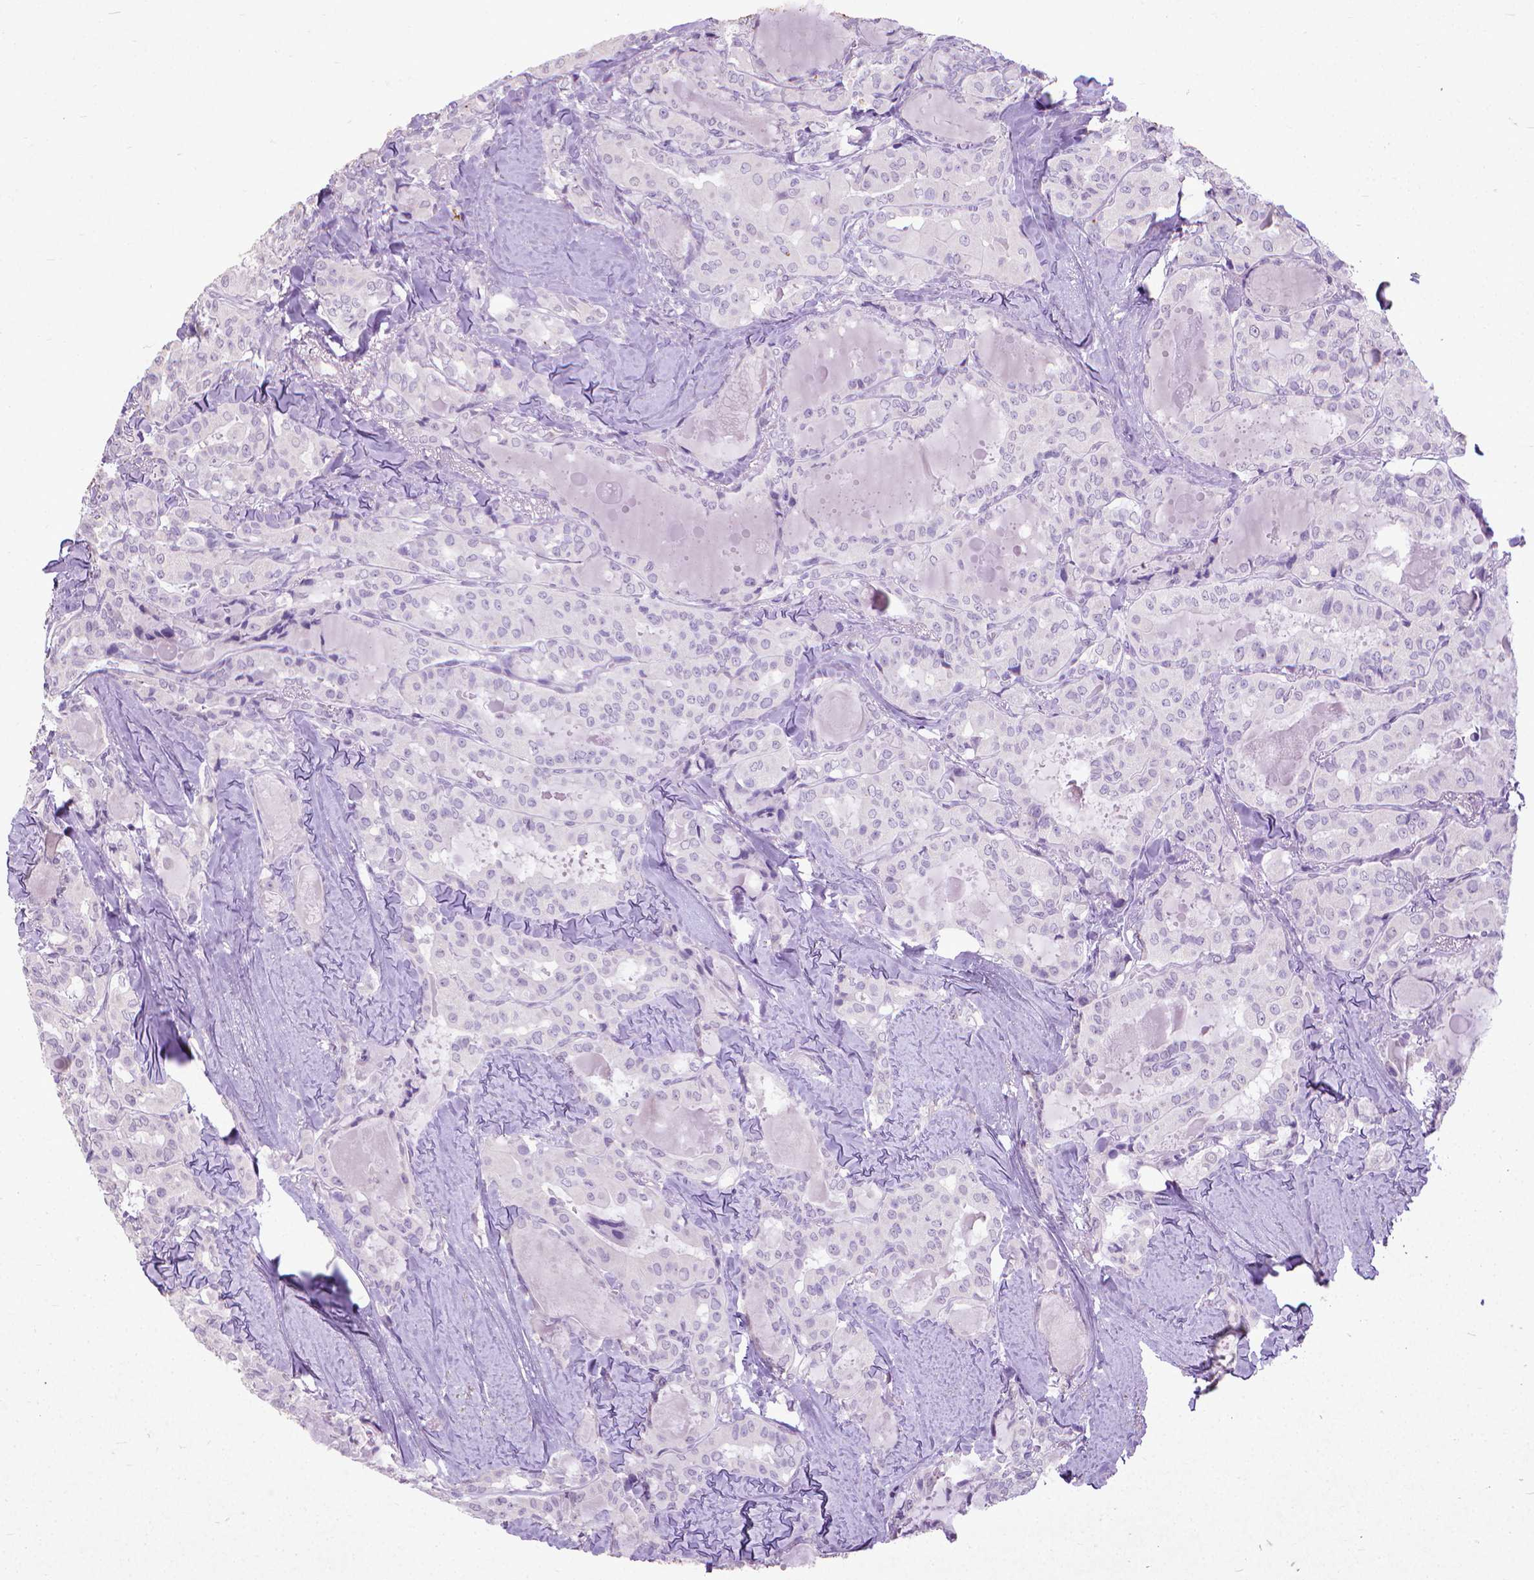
{"staining": {"intensity": "negative", "quantity": "none", "location": "none"}, "tissue": "thyroid cancer", "cell_type": "Tumor cells", "image_type": "cancer", "snomed": [{"axis": "morphology", "description": "Papillary adenocarcinoma, NOS"}, {"axis": "topography", "description": "Thyroid gland"}], "caption": "Papillary adenocarcinoma (thyroid) was stained to show a protein in brown. There is no significant positivity in tumor cells.", "gene": "KRT5", "patient": {"sex": "female", "age": 41}}